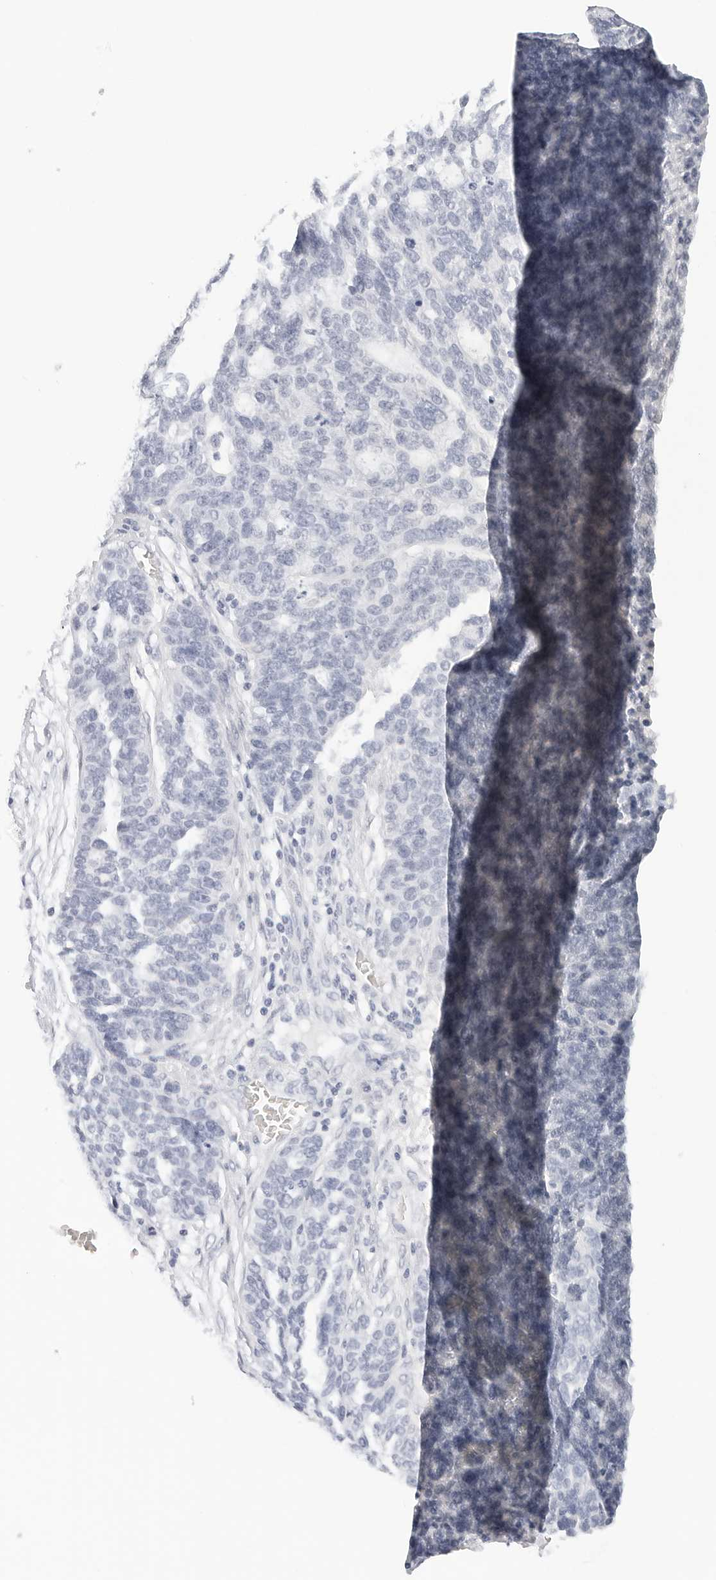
{"staining": {"intensity": "negative", "quantity": "none", "location": "none"}, "tissue": "ovarian cancer", "cell_type": "Tumor cells", "image_type": "cancer", "snomed": [{"axis": "morphology", "description": "Cystadenocarcinoma, serous, NOS"}, {"axis": "topography", "description": "Ovary"}], "caption": "Immunohistochemical staining of serous cystadenocarcinoma (ovarian) reveals no significant staining in tumor cells. (Immunohistochemistry (ihc), brightfield microscopy, high magnification).", "gene": "CD22", "patient": {"sex": "female", "age": 59}}